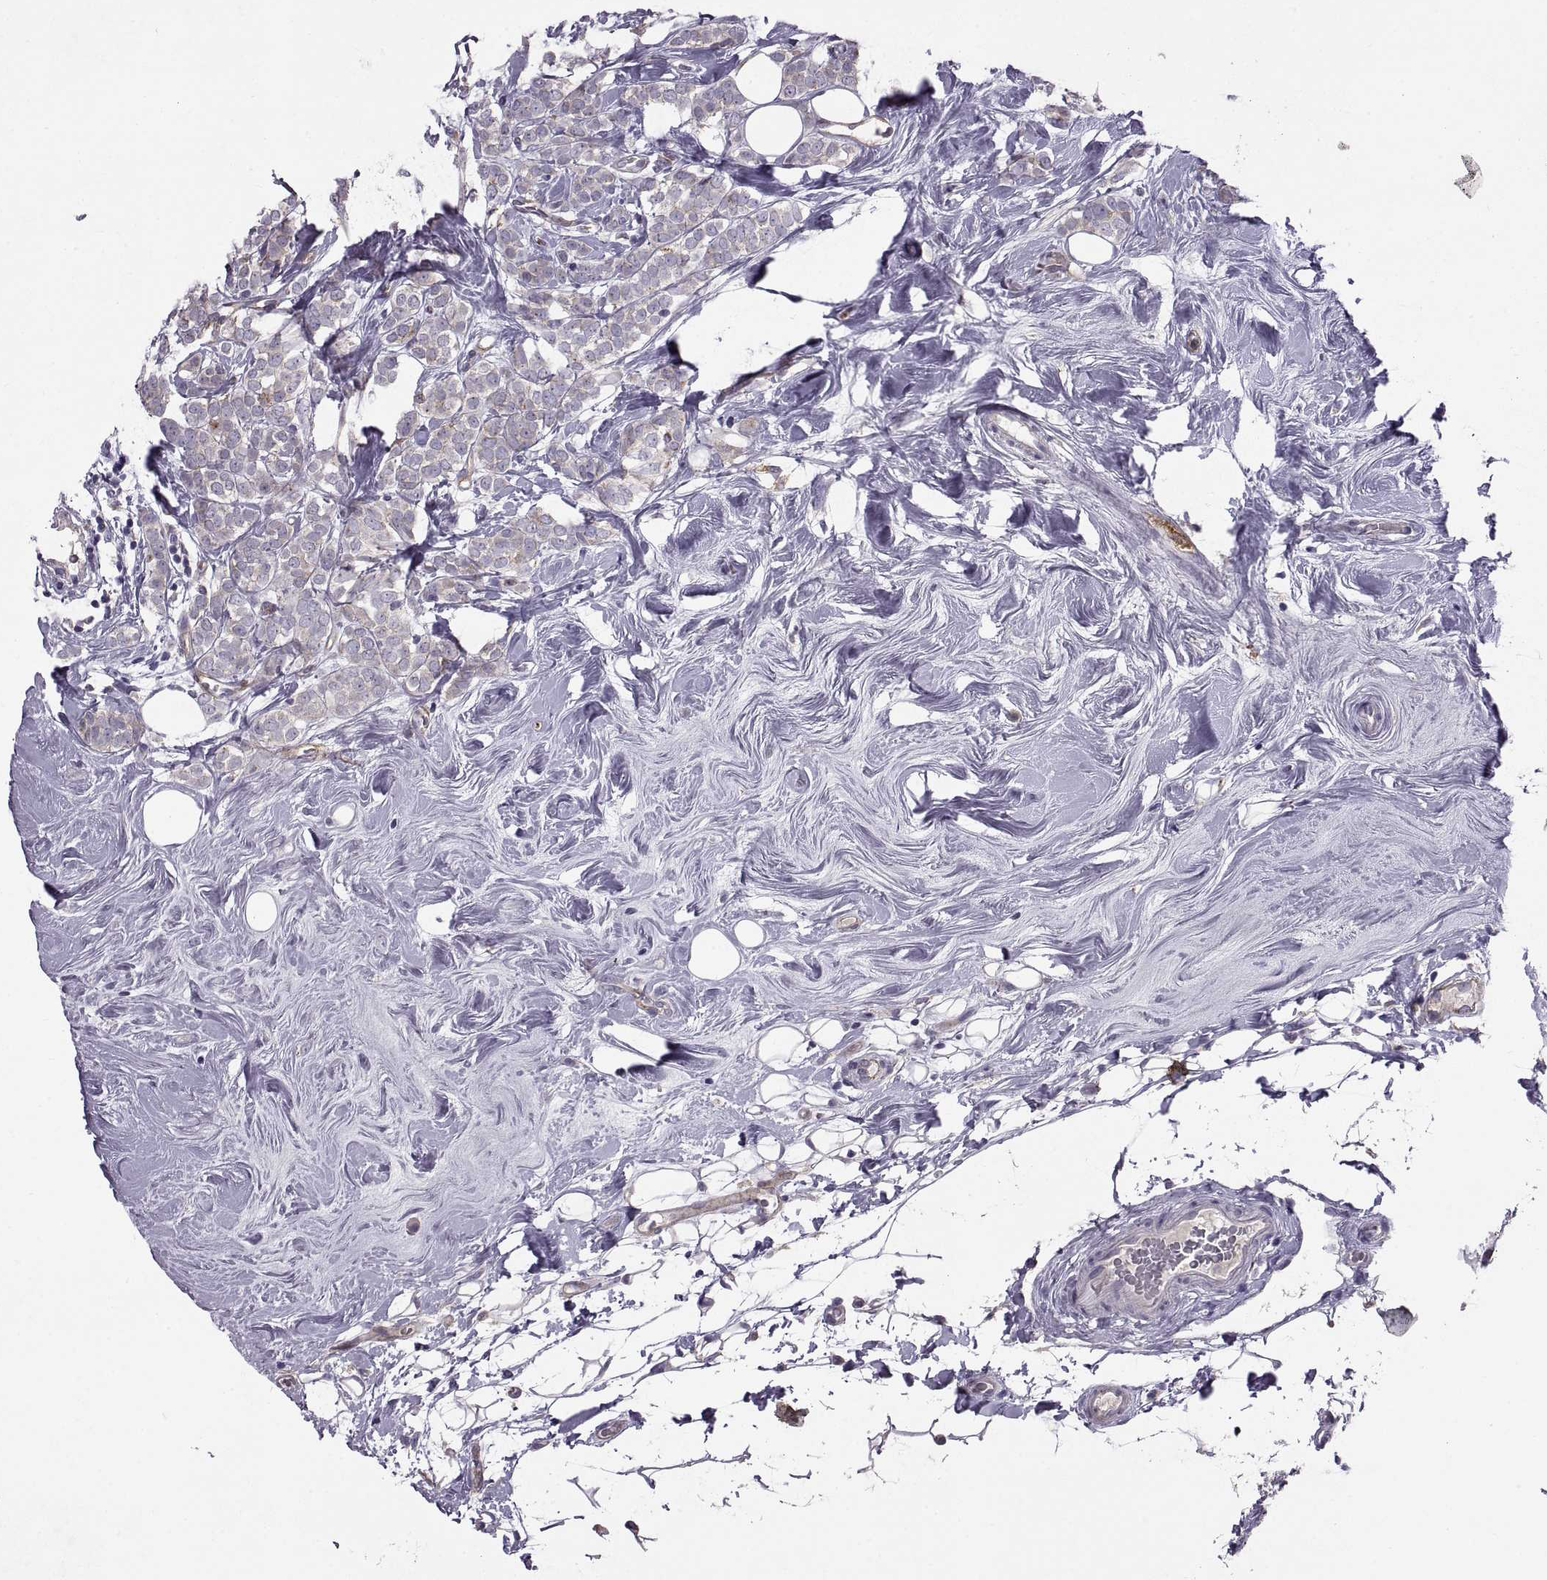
{"staining": {"intensity": "weak", "quantity": "<25%", "location": "cytoplasmic/membranous"}, "tissue": "breast cancer", "cell_type": "Tumor cells", "image_type": "cancer", "snomed": [{"axis": "morphology", "description": "Lobular carcinoma"}, {"axis": "topography", "description": "Breast"}], "caption": "Tumor cells are negative for protein expression in human breast cancer. Nuclei are stained in blue.", "gene": "ARSL", "patient": {"sex": "female", "age": 49}}